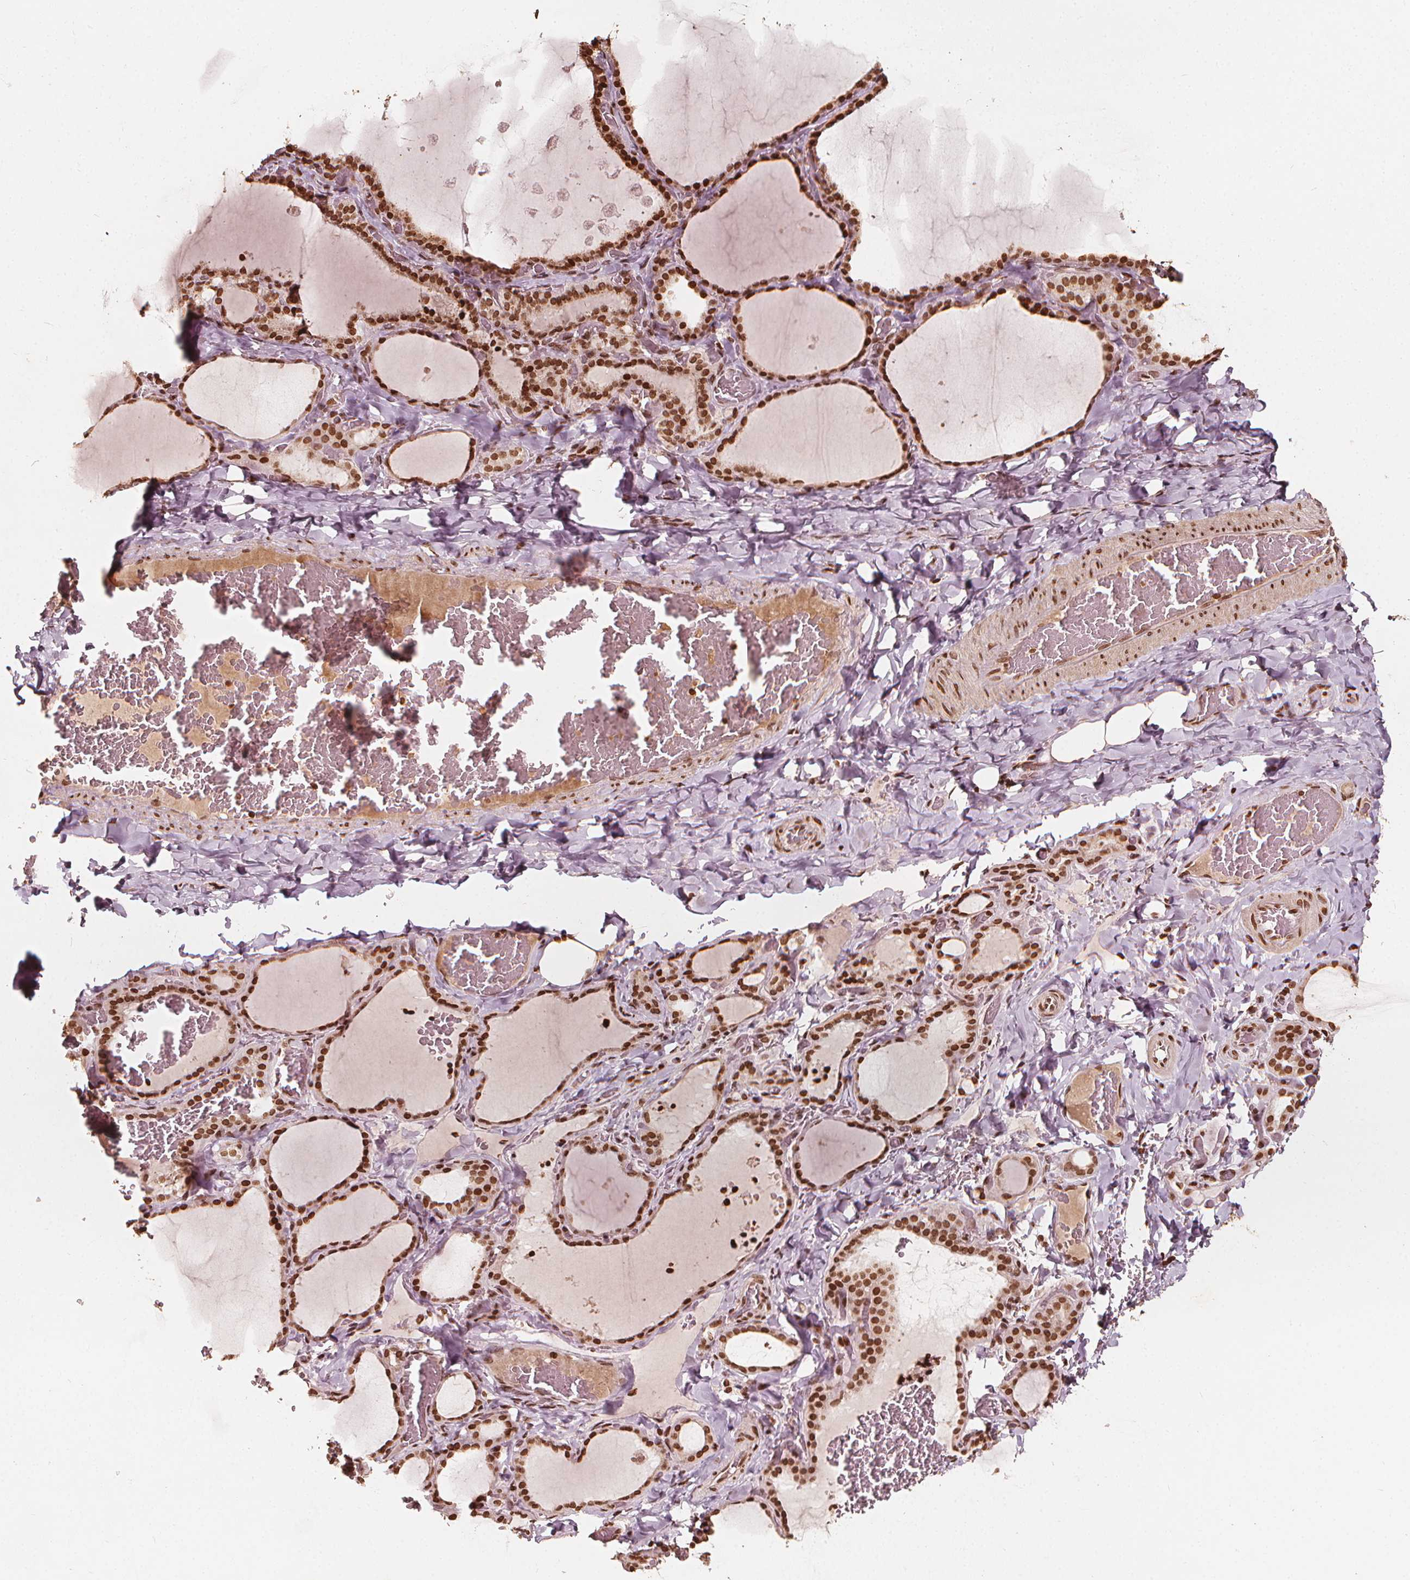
{"staining": {"intensity": "moderate", "quantity": ">75%", "location": "nuclear"}, "tissue": "thyroid gland", "cell_type": "Glandular cells", "image_type": "normal", "snomed": [{"axis": "morphology", "description": "Normal tissue, NOS"}, {"axis": "topography", "description": "Thyroid gland"}], "caption": "An immunohistochemistry (IHC) image of benign tissue is shown. Protein staining in brown shows moderate nuclear positivity in thyroid gland within glandular cells.", "gene": "H3C14", "patient": {"sex": "female", "age": 22}}